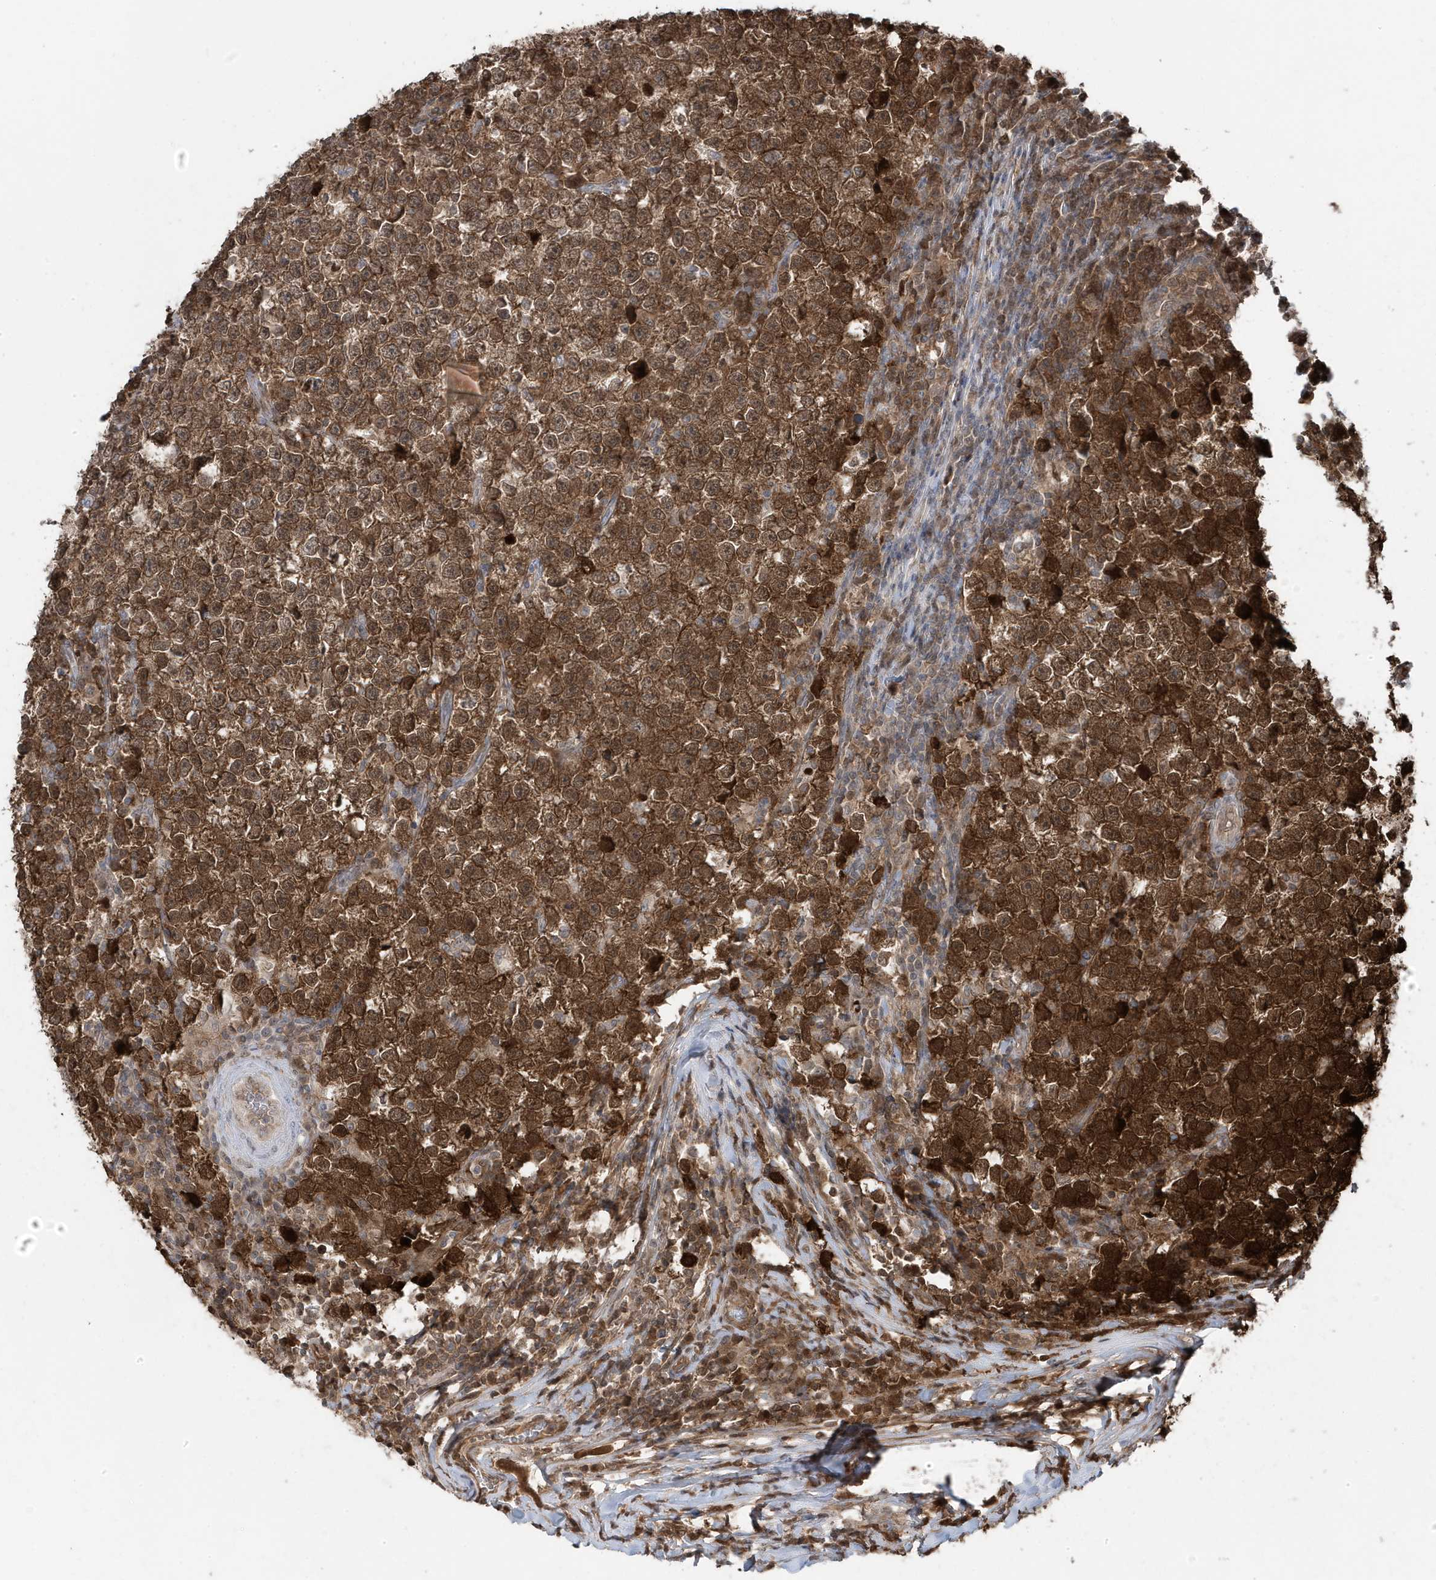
{"staining": {"intensity": "strong", "quantity": ">75%", "location": "cytoplasmic/membranous"}, "tissue": "testis cancer", "cell_type": "Tumor cells", "image_type": "cancer", "snomed": [{"axis": "morphology", "description": "Normal tissue, NOS"}, {"axis": "morphology", "description": "Seminoma, NOS"}, {"axis": "topography", "description": "Testis"}], "caption": "Protein staining of seminoma (testis) tissue reveals strong cytoplasmic/membranous staining in about >75% of tumor cells.", "gene": "MAPK1IP1L", "patient": {"sex": "male", "age": 43}}